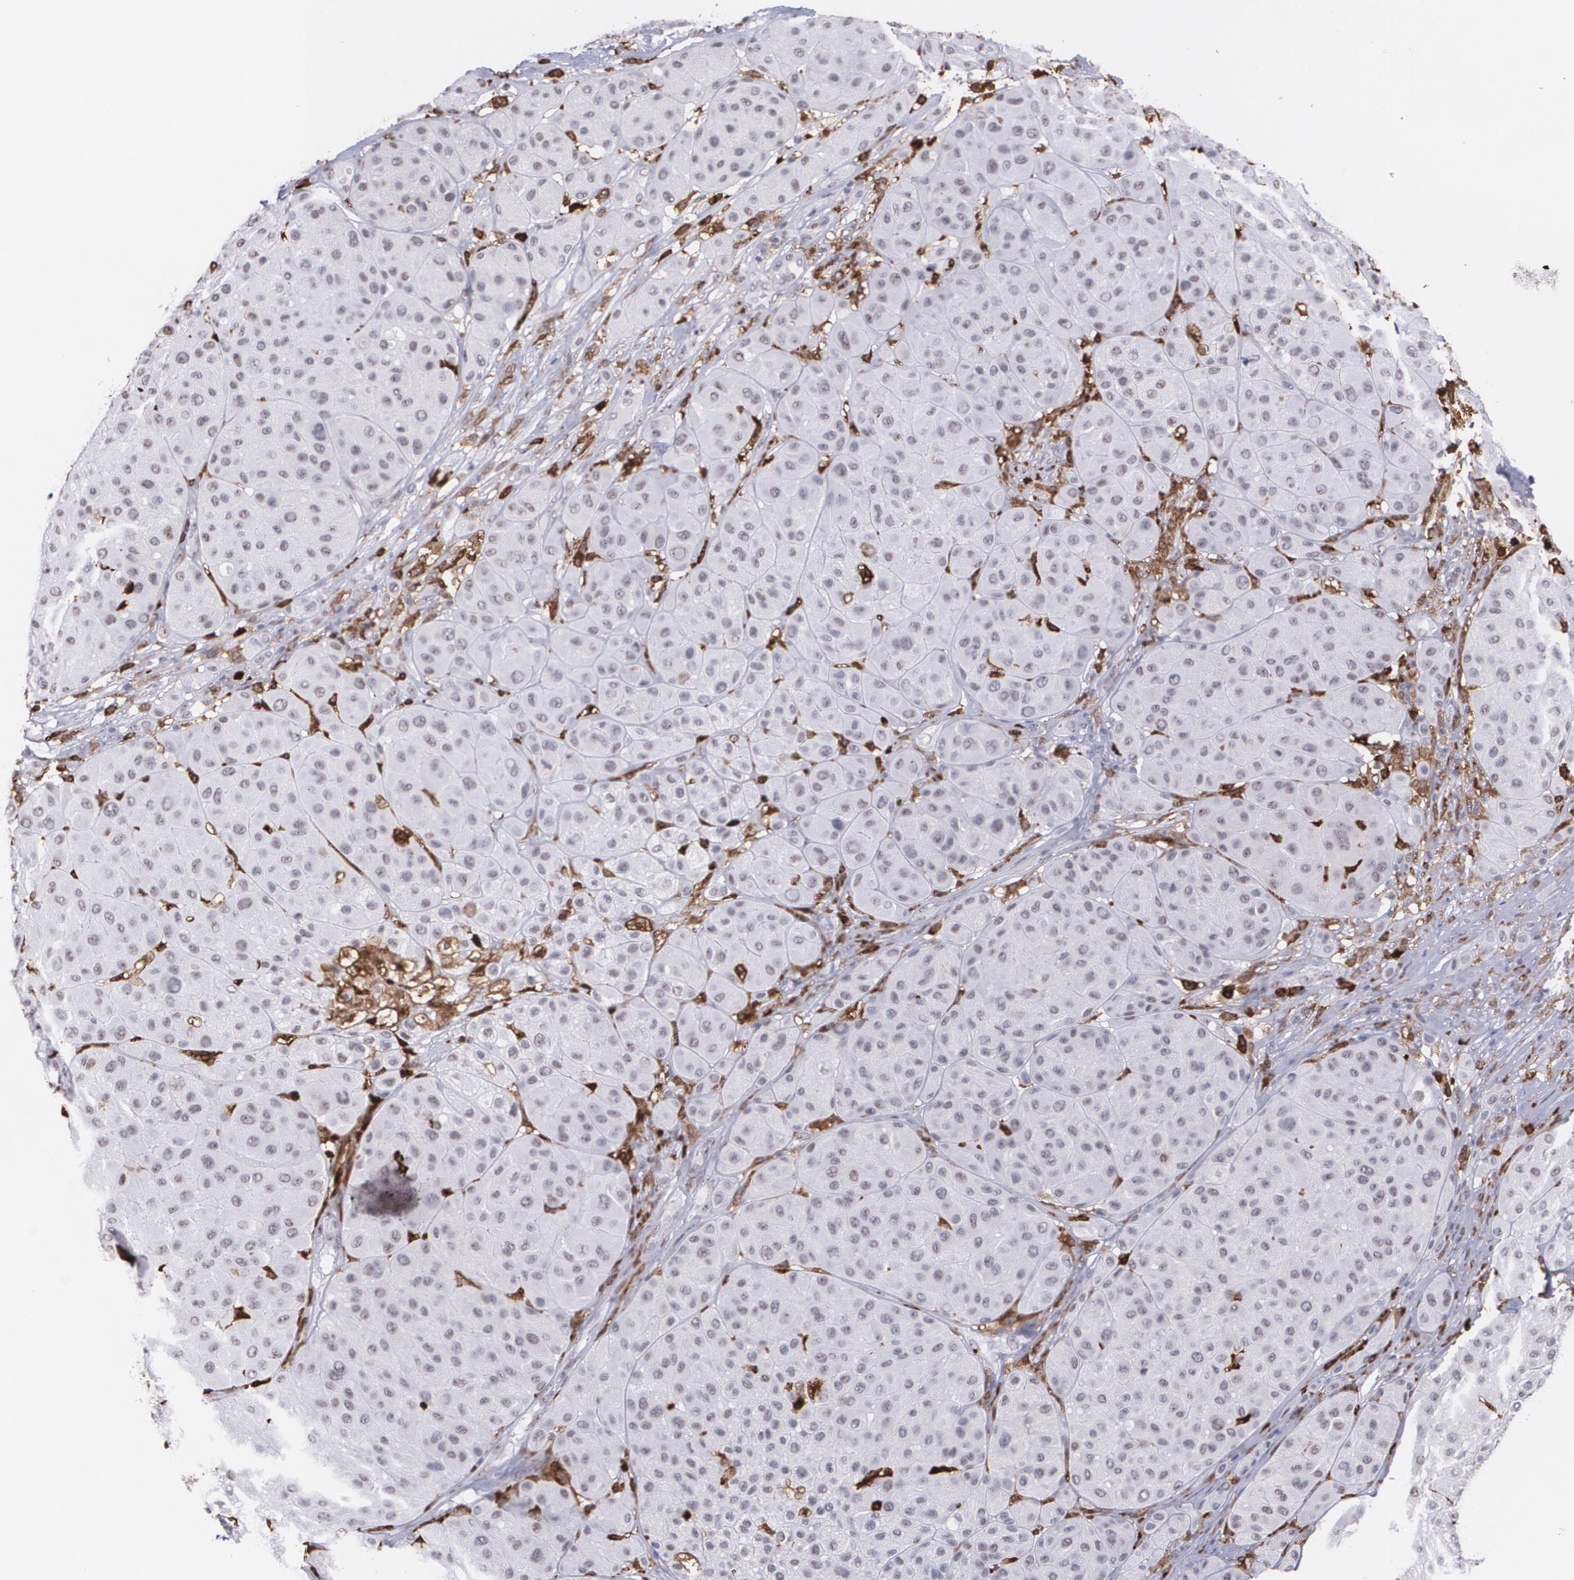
{"staining": {"intensity": "negative", "quantity": "none", "location": "none"}, "tissue": "melanoma", "cell_type": "Tumor cells", "image_type": "cancer", "snomed": [{"axis": "morphology", "description": "Normal tissue, NOS"}, {"axis": "morphology", "description": "Malignant melanoma, Metastatic site"}, {"axis": "topography", "description": "Skin"}], "caption": "Malignant melanoma (metastatic site) was stained to show a protein in brown. There is no significant staining in tumor cells.", "gene": "NCF2", "patient": {"sex": "male", "age": 41}}